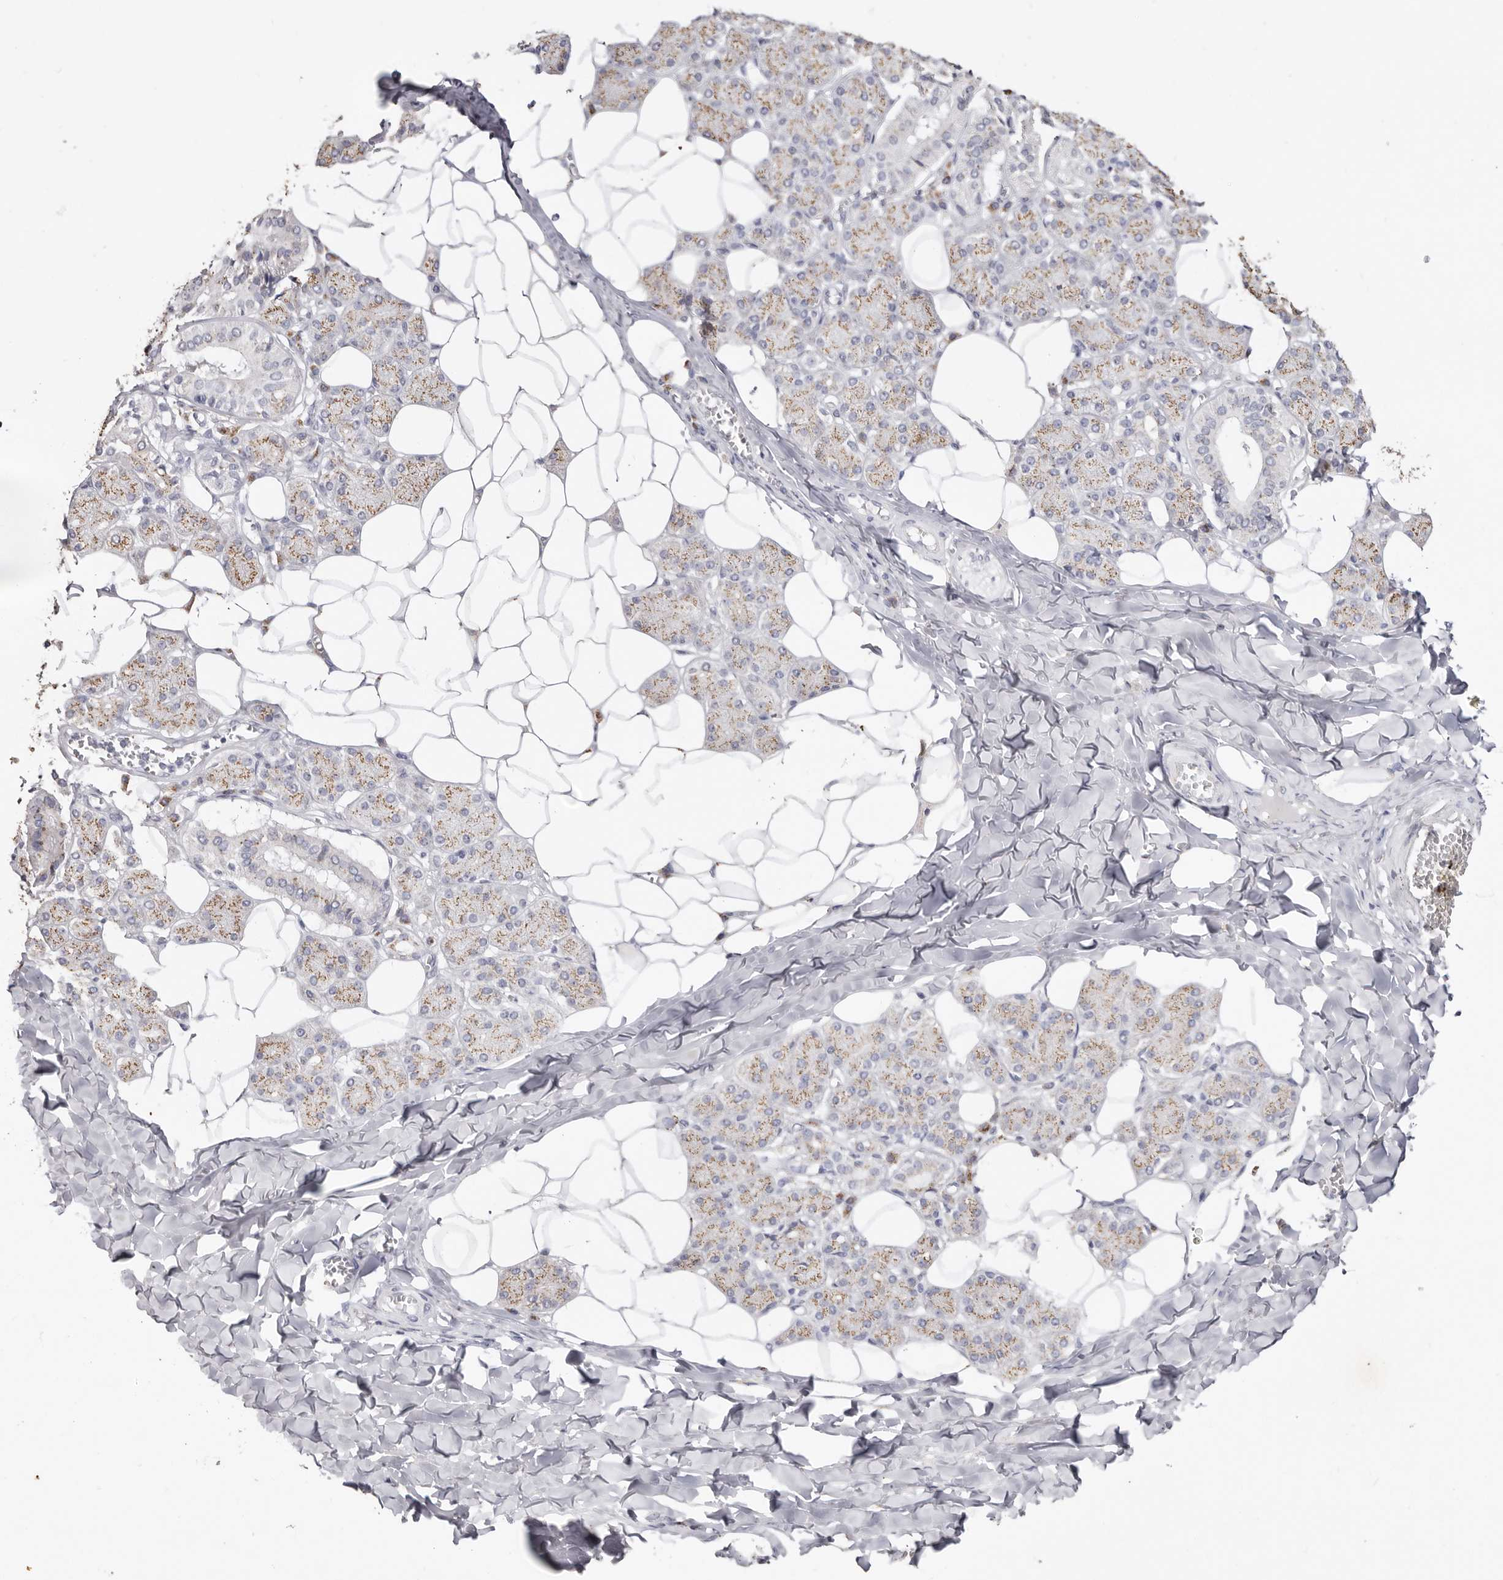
{"staining": {"intensity": "moderate", "quantity": "25%-75%", "location": "cytoplasmic/membranous"}, "tissue": "salivary gland", "cell_type": "Glandular cells", "image_type": "normal", "snomed": [{"axis": "morphology", "description": "Normal tissue, NOS"}, {"axis": "topography", "description": "Salivary gland"}], "caption": "Protein staining reveals moderate cytoplasmic/membranous positivity in approximately 25%-75% of glandular cells in unremarkable salivary gland. (DAB = brown stain, brightfield microscopy at high magnification).", "gene": "LGALS7B", "patient": {"sex": "female", "age": 33}}